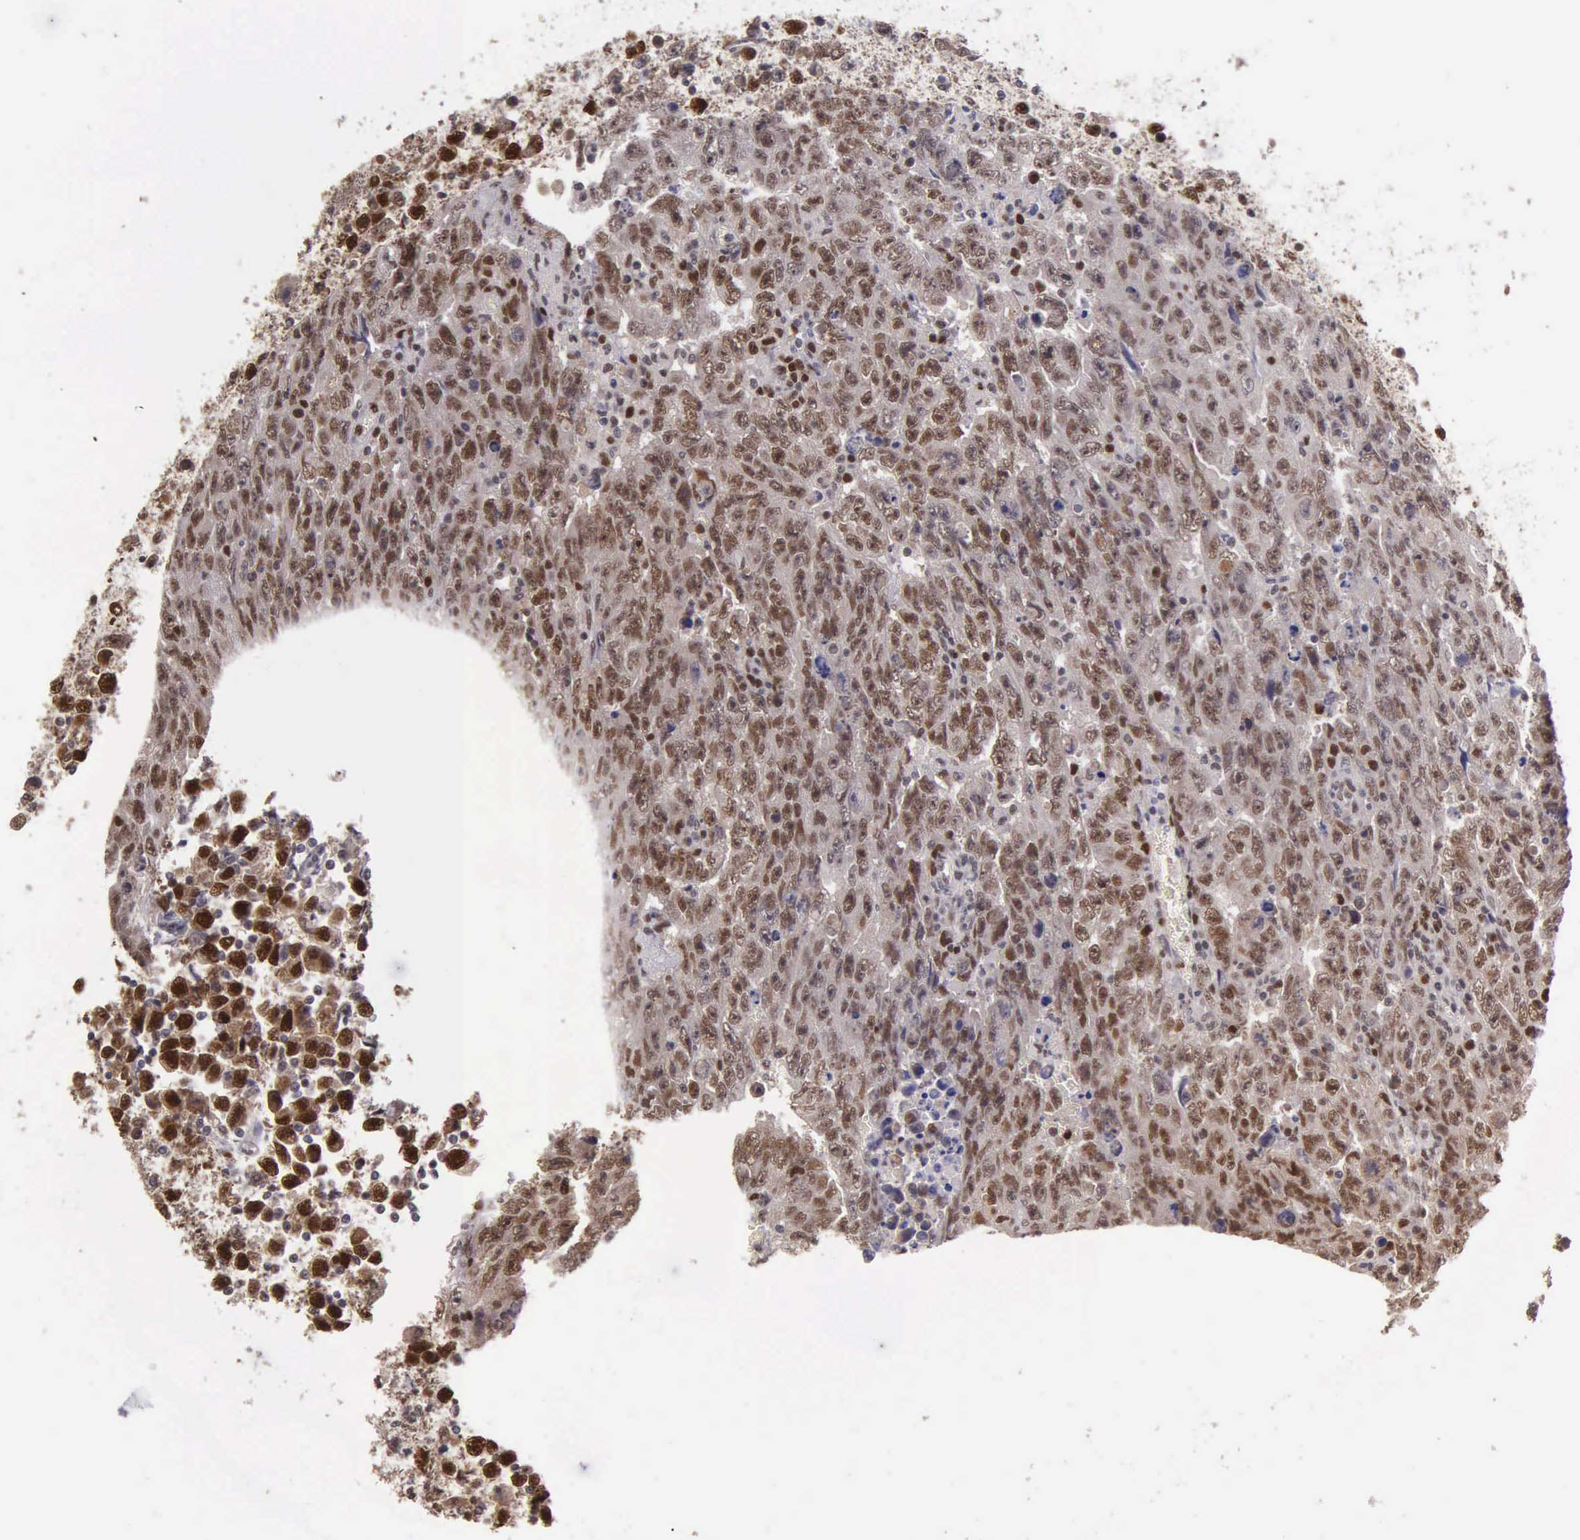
{"staining": {"intensity": "moderate", "quantity": "25%-75%", "location": "cytoplasmic/membranous,nuclear"}, "tissue": "testis cancer", "cell_type": "Tumor cells", "image_type": "cancer", "snomed": [{"axis": "morphology", "description": "Carcinoma, Embryonal, NOS"}, {"axis": "topography", "description": "Testis"}], "caption": "Immunohistochemistry (IHC) (DAB) staining of testis cancer (embryonal carcinoma) displays moderate cytoplasmic/membranous and nuclear protein expression in about 25%-75% of tumor cells. The staining was performed using DAB to visualize the protein expression in brown, while the nuclei were stained in blue with hematoxylin (Magnification: 20x).", "gene": "UBR7", "patient": {"sex": "male", "age": 28}}